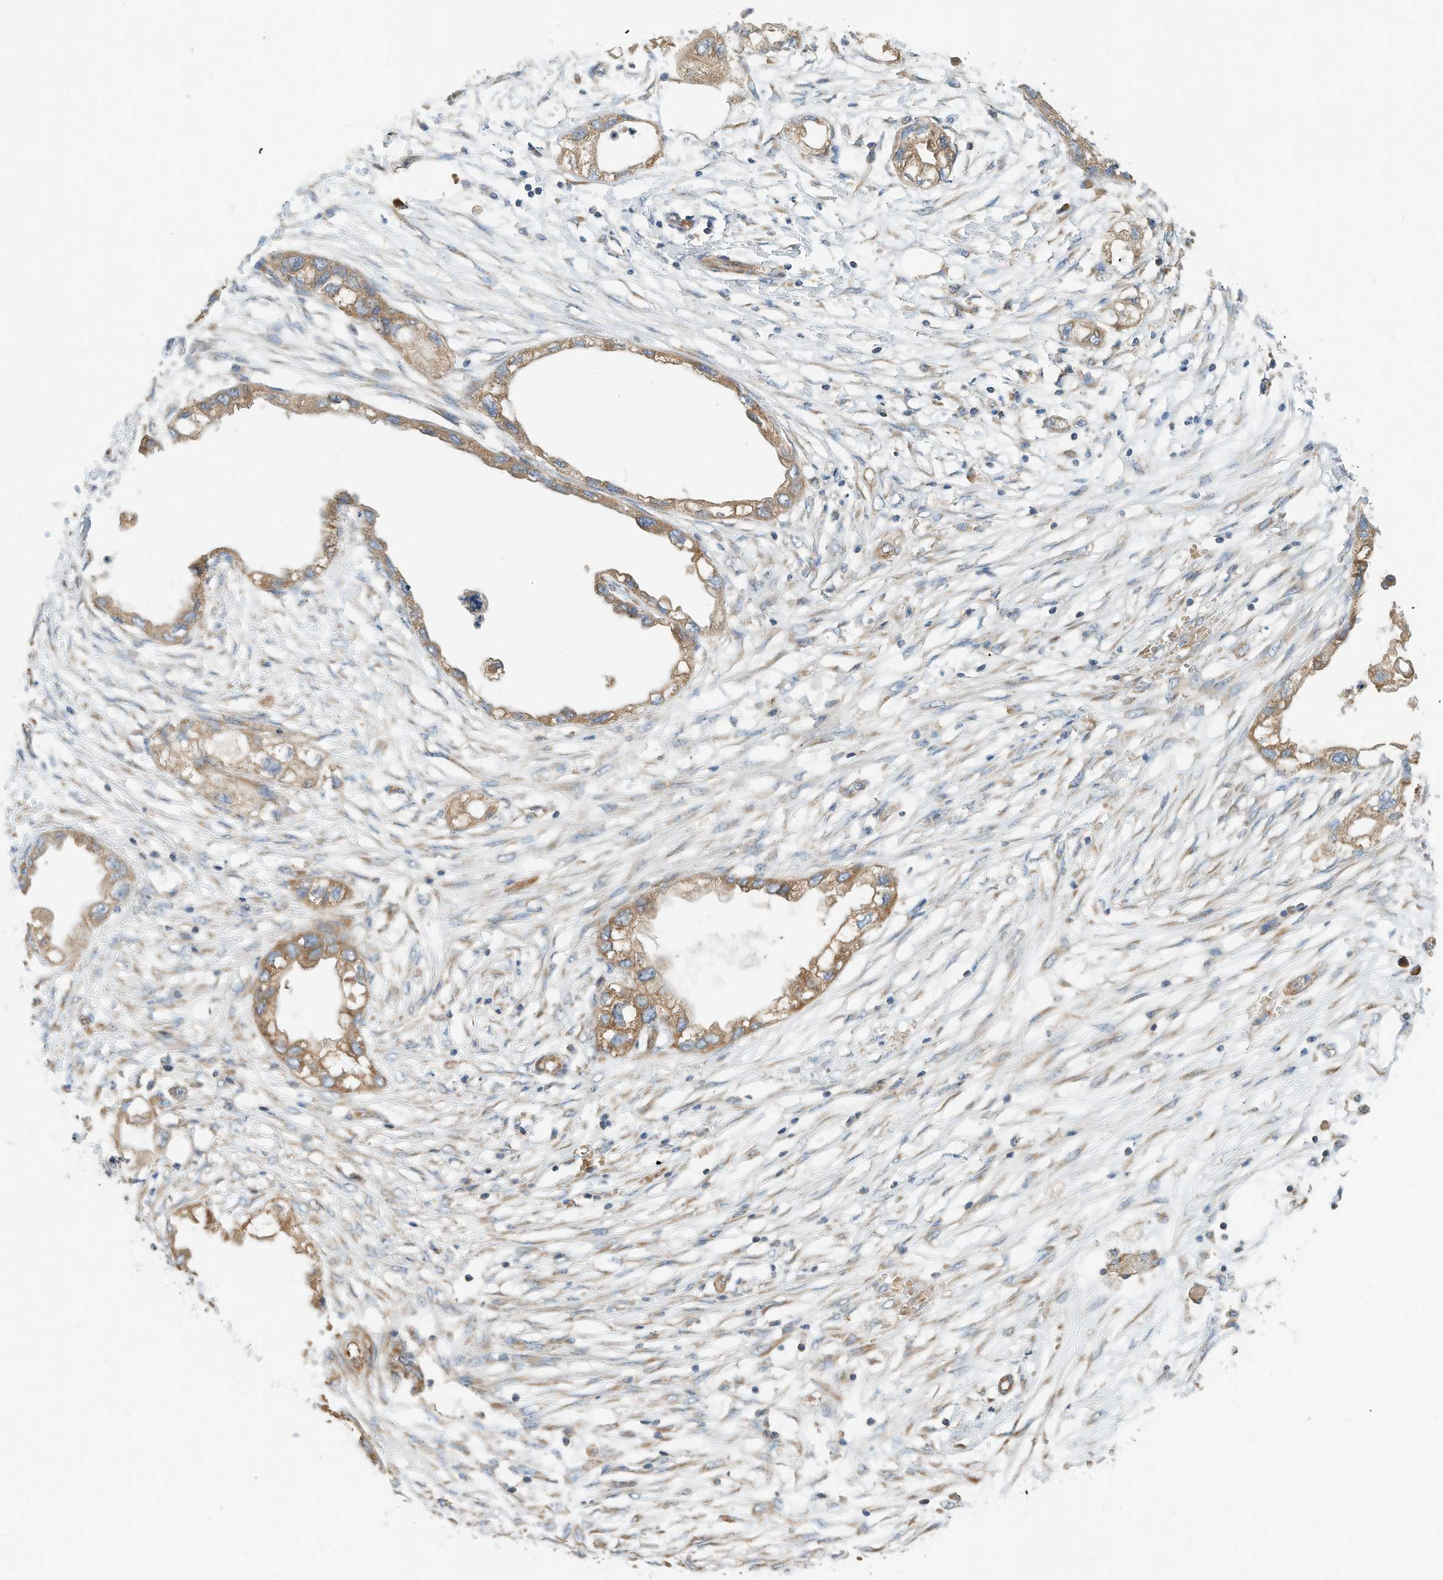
{"staining": {"intensity": "moderate", "quantity": ">75%", "location": "cytoplasmic/membranous"}, "tissue": "endometrial cancer", "cell_type": "Tumor cells", "image_type": "cancer", "snomed": [{"axis": "morphology", "description": "Adenocarcinoma, NOS"}, {"axis": "morphology", "description": "Adenocarcinoma, metastatic, NOS"}, {"axis": "topography", "description": "Adipose tissue"}, {"axis": "topography", "description": "Endometrium"}], "caption": "Human endometrial adenocarcinoma stained with a protein marker exhibits moderate staining in tumor cells.", "gene": "CPAMD8", "patient": {"sex": "female", "age": 67}}